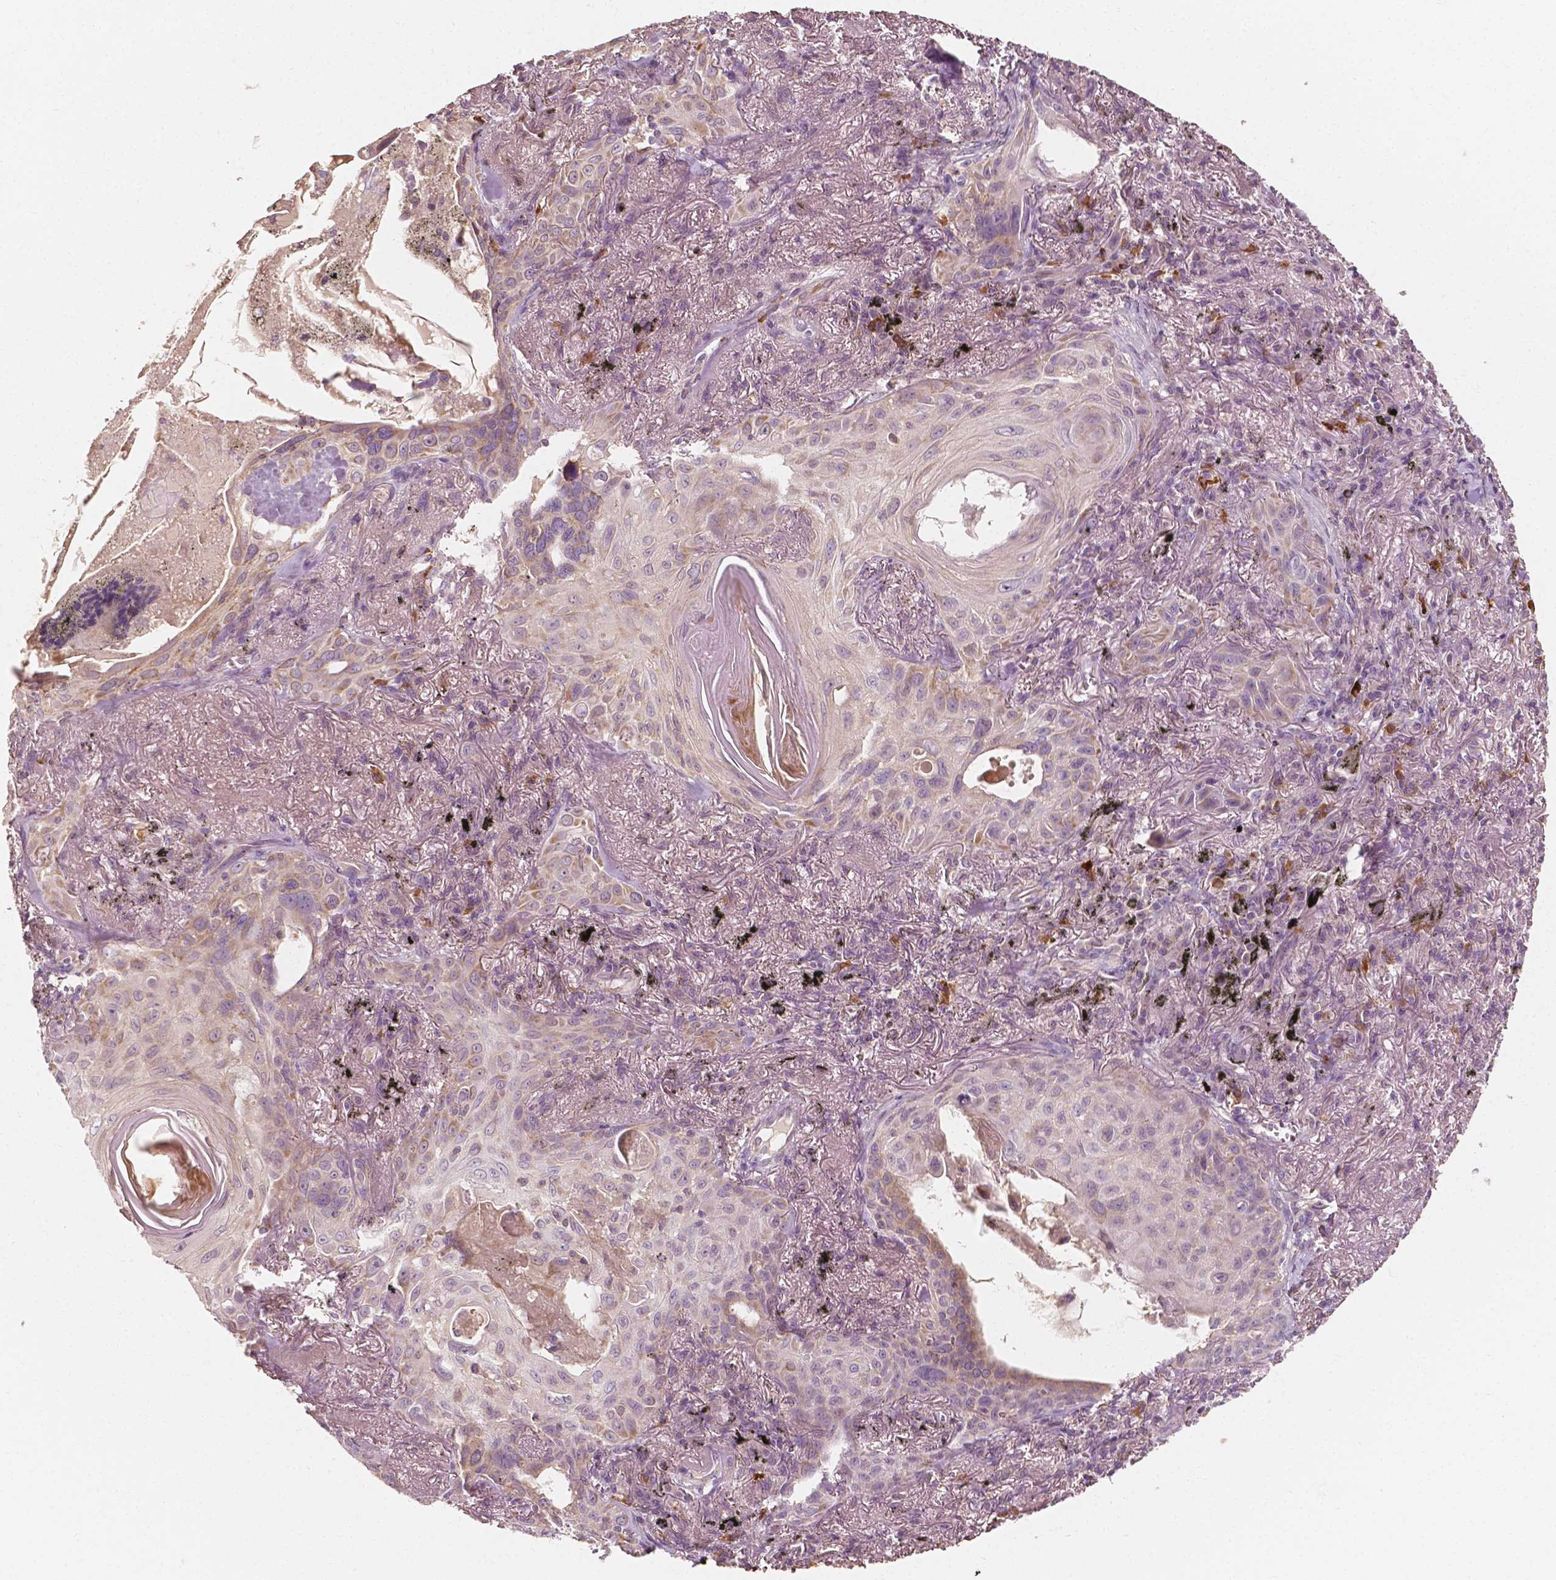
{"staining": {"intensity": "negative", "quantity": "none", "location": "none"}, "tissue": "lung cancer", "cell_type": "Tumor cells", "image_type": "cancer", "snomed": [{"axis": "morphology", "description": "Squamous cell carcinoma, NOS"}, {"axis": "topography", "description": "Lung"}], "caption": "Tumor cells are negative for protein expression in human squamous cell carcinoma (lung).", "gene": "SHPK", "patient": {"sex": "male", "age": 79}}